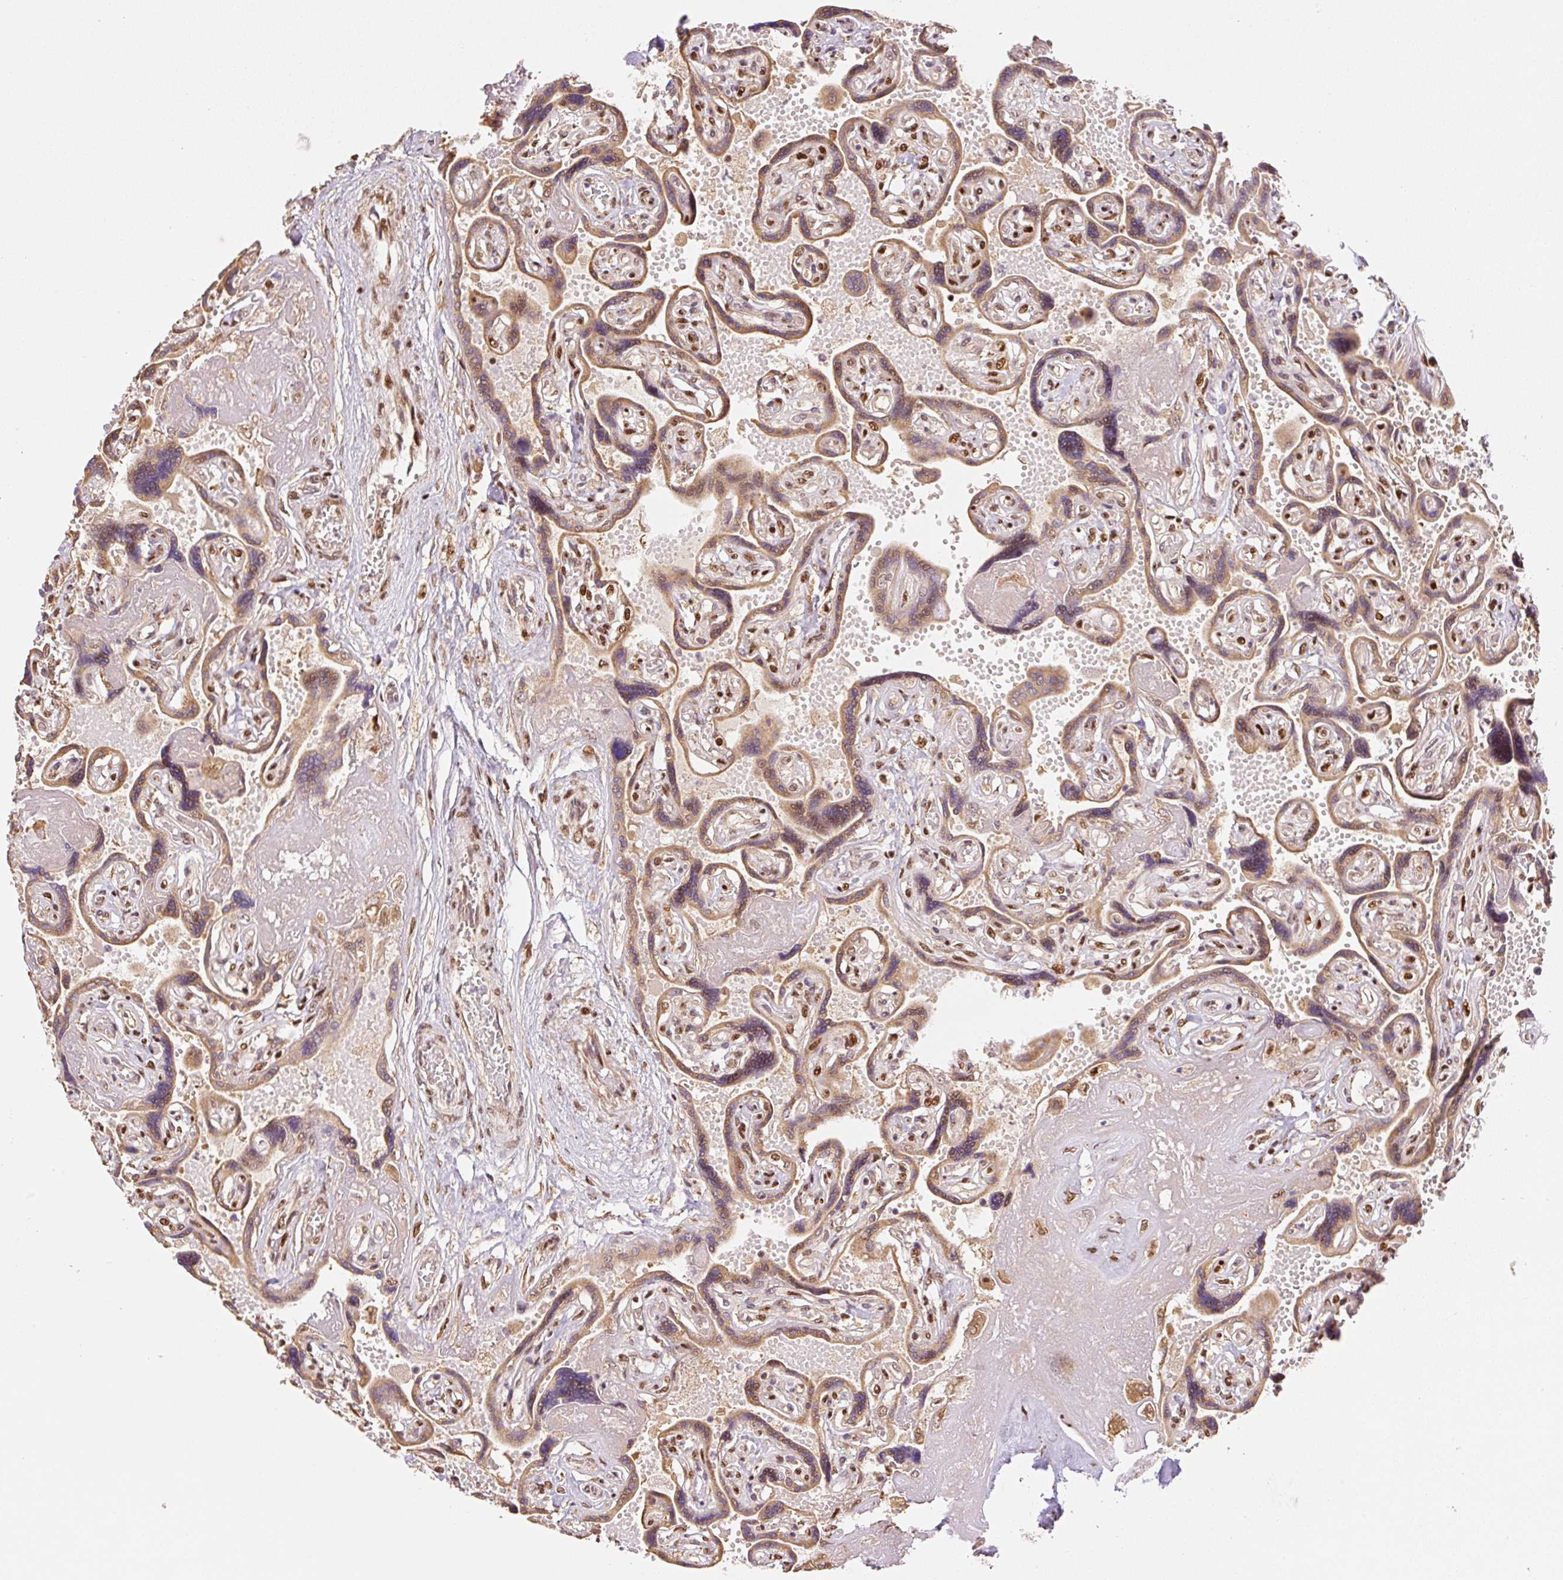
{"staining": {"intensity": "moderate", "quantity": ">75%", "location": "cytoplasmic/membranous,nuclear"}, "tissue": "placenta", "cell_type": "Trophoblastic cells", "image_type": "normal", "snomed": [{"axis": "morphology", "description": "Normal tissue, NOS"}, {"axis": "topography", "description": "Placenta"}], "caption": "IHC of benign human placenta demonstrates medium levels of moderate cytoplasmic/membranous,nuclear expression in about >75% of trophoblastic cells.", "gene": "INTS8", "patient": {"sex": "female", "age": 32}}